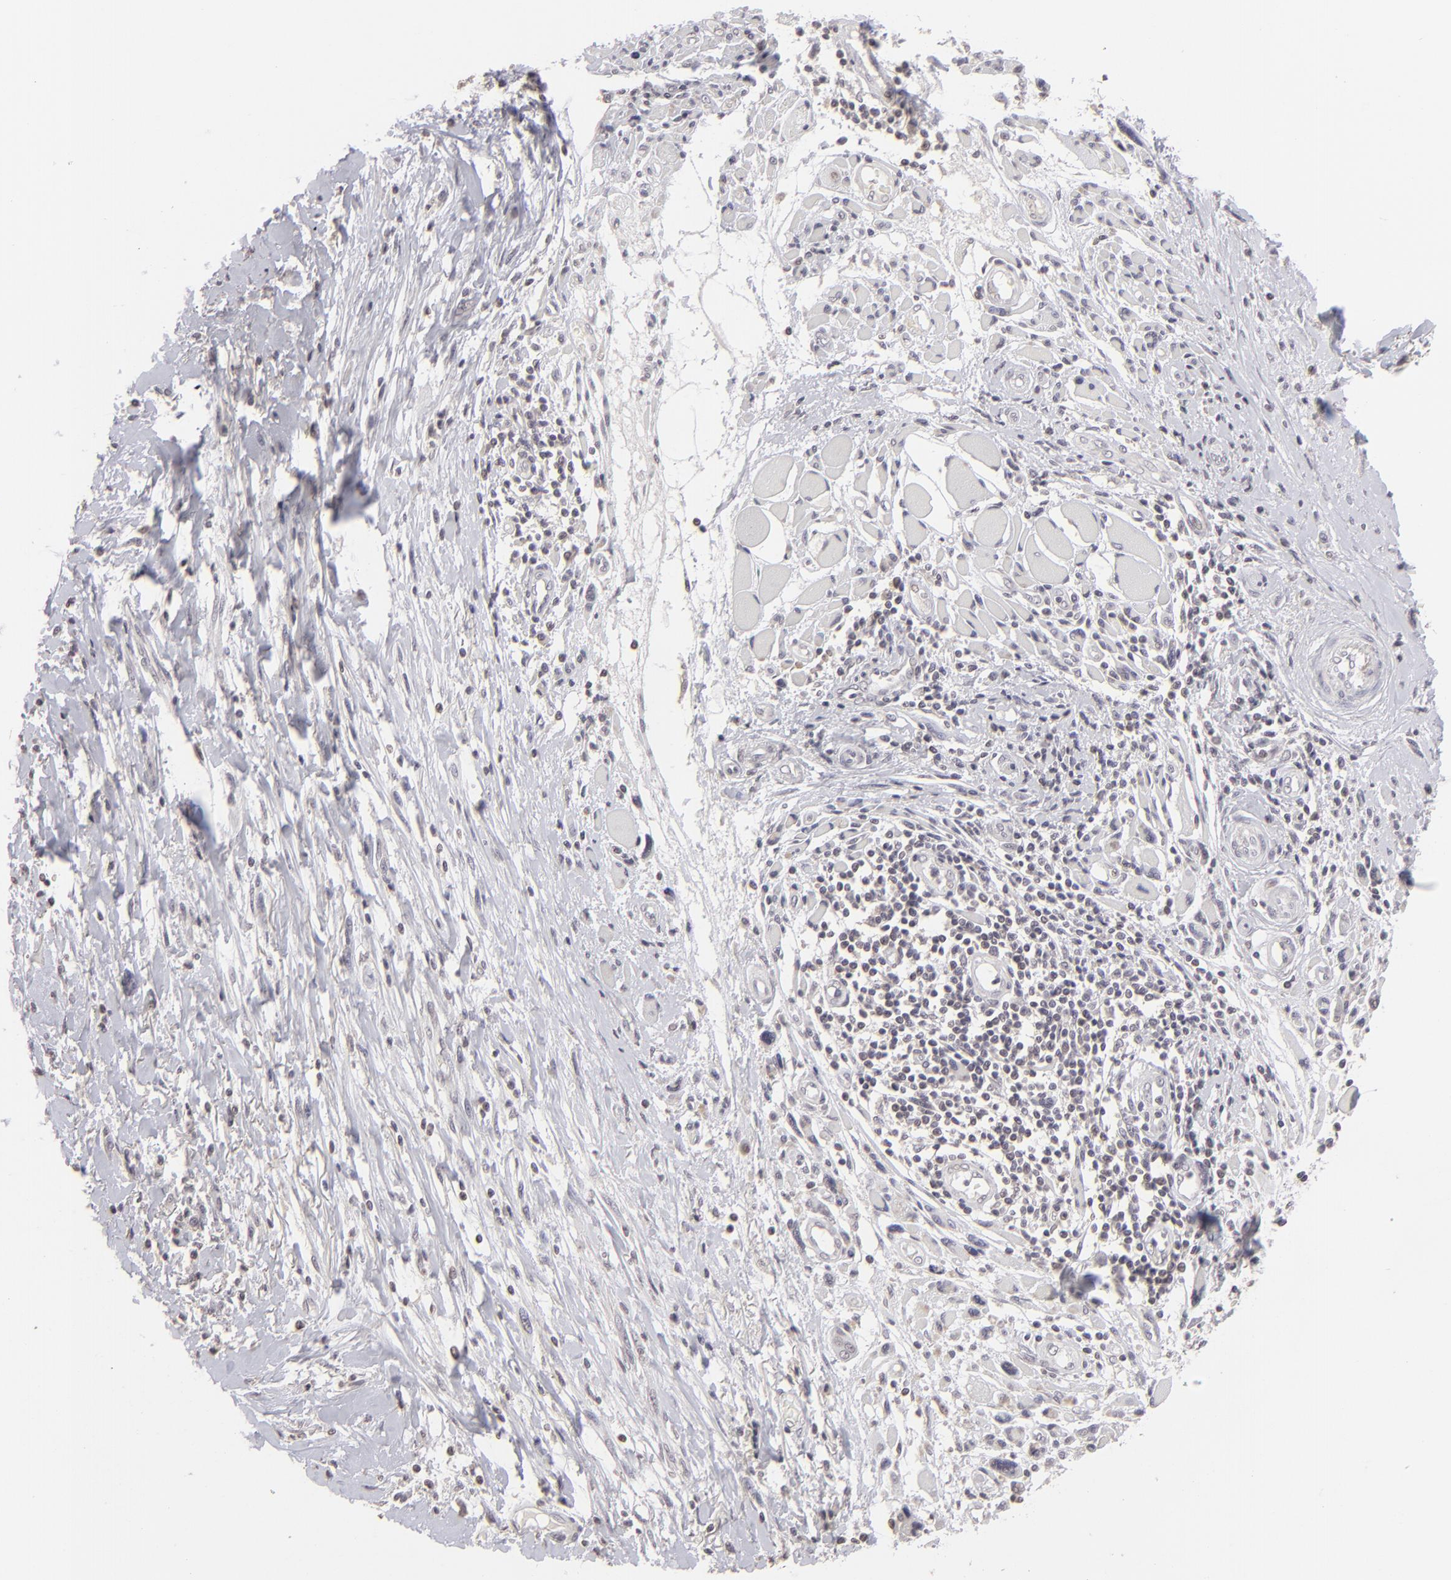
{"staining": {"intensity": "negative", "quantity": "none", "location": "none"}, "tissue": "melanoma", "cell_type": "Tumor cells", "image_type": "cancer", "snomed": [{"axis": "morphology", "description": "Malignant melanoma, NOS"}, {"axis": "topography", "description": "Skin"}], "caption": "This is a histopathology image of immunohistochemistry (IHC) staining of malignant melanoma, which shows no staining in tumor cells.", "gene": "CLDN2", "patient": {"sex": "male", "age": 91}}